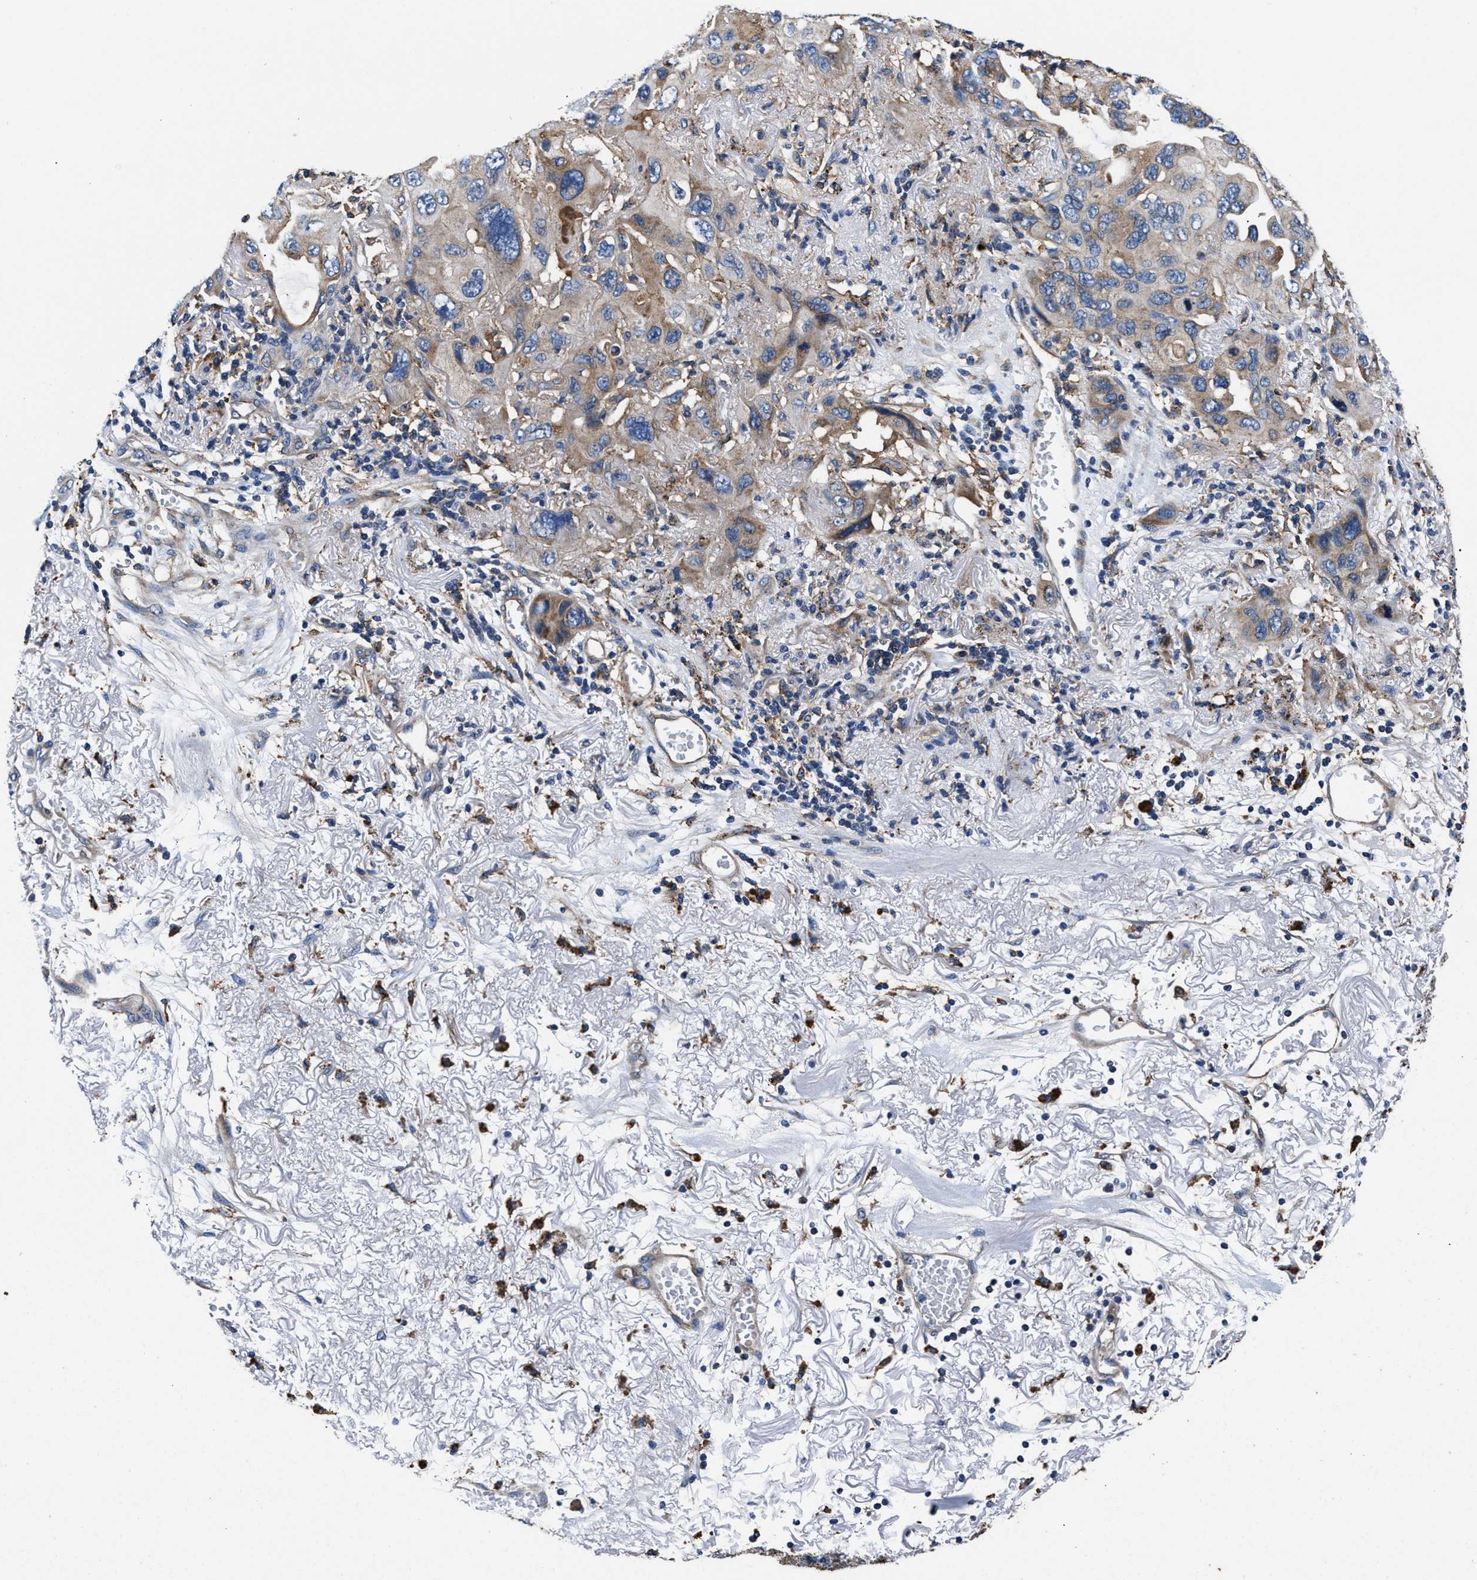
{"staining": {"intensity": "weak", "quantity": "25%-75%", "location": "cytoplasmic/membranous"}, "tissue": "lung cancer", "cell_type": "Tumor cells", "image_type": "cancer", "snomed": [{"axis": "morphology", "description": "Squamous cell carcinoma, NOS"}, {"axis": "topography", "description": "Lung"}], "caption": "Protein staining by immunohistochemistry shows weak cytoplasmic/membranous staining in about 25%-75% of tumor cells in lung cancer (squamous cell carcinoma).", "gene": "PPP1R9B", "patient": {"sex": "female", "age": 73}}